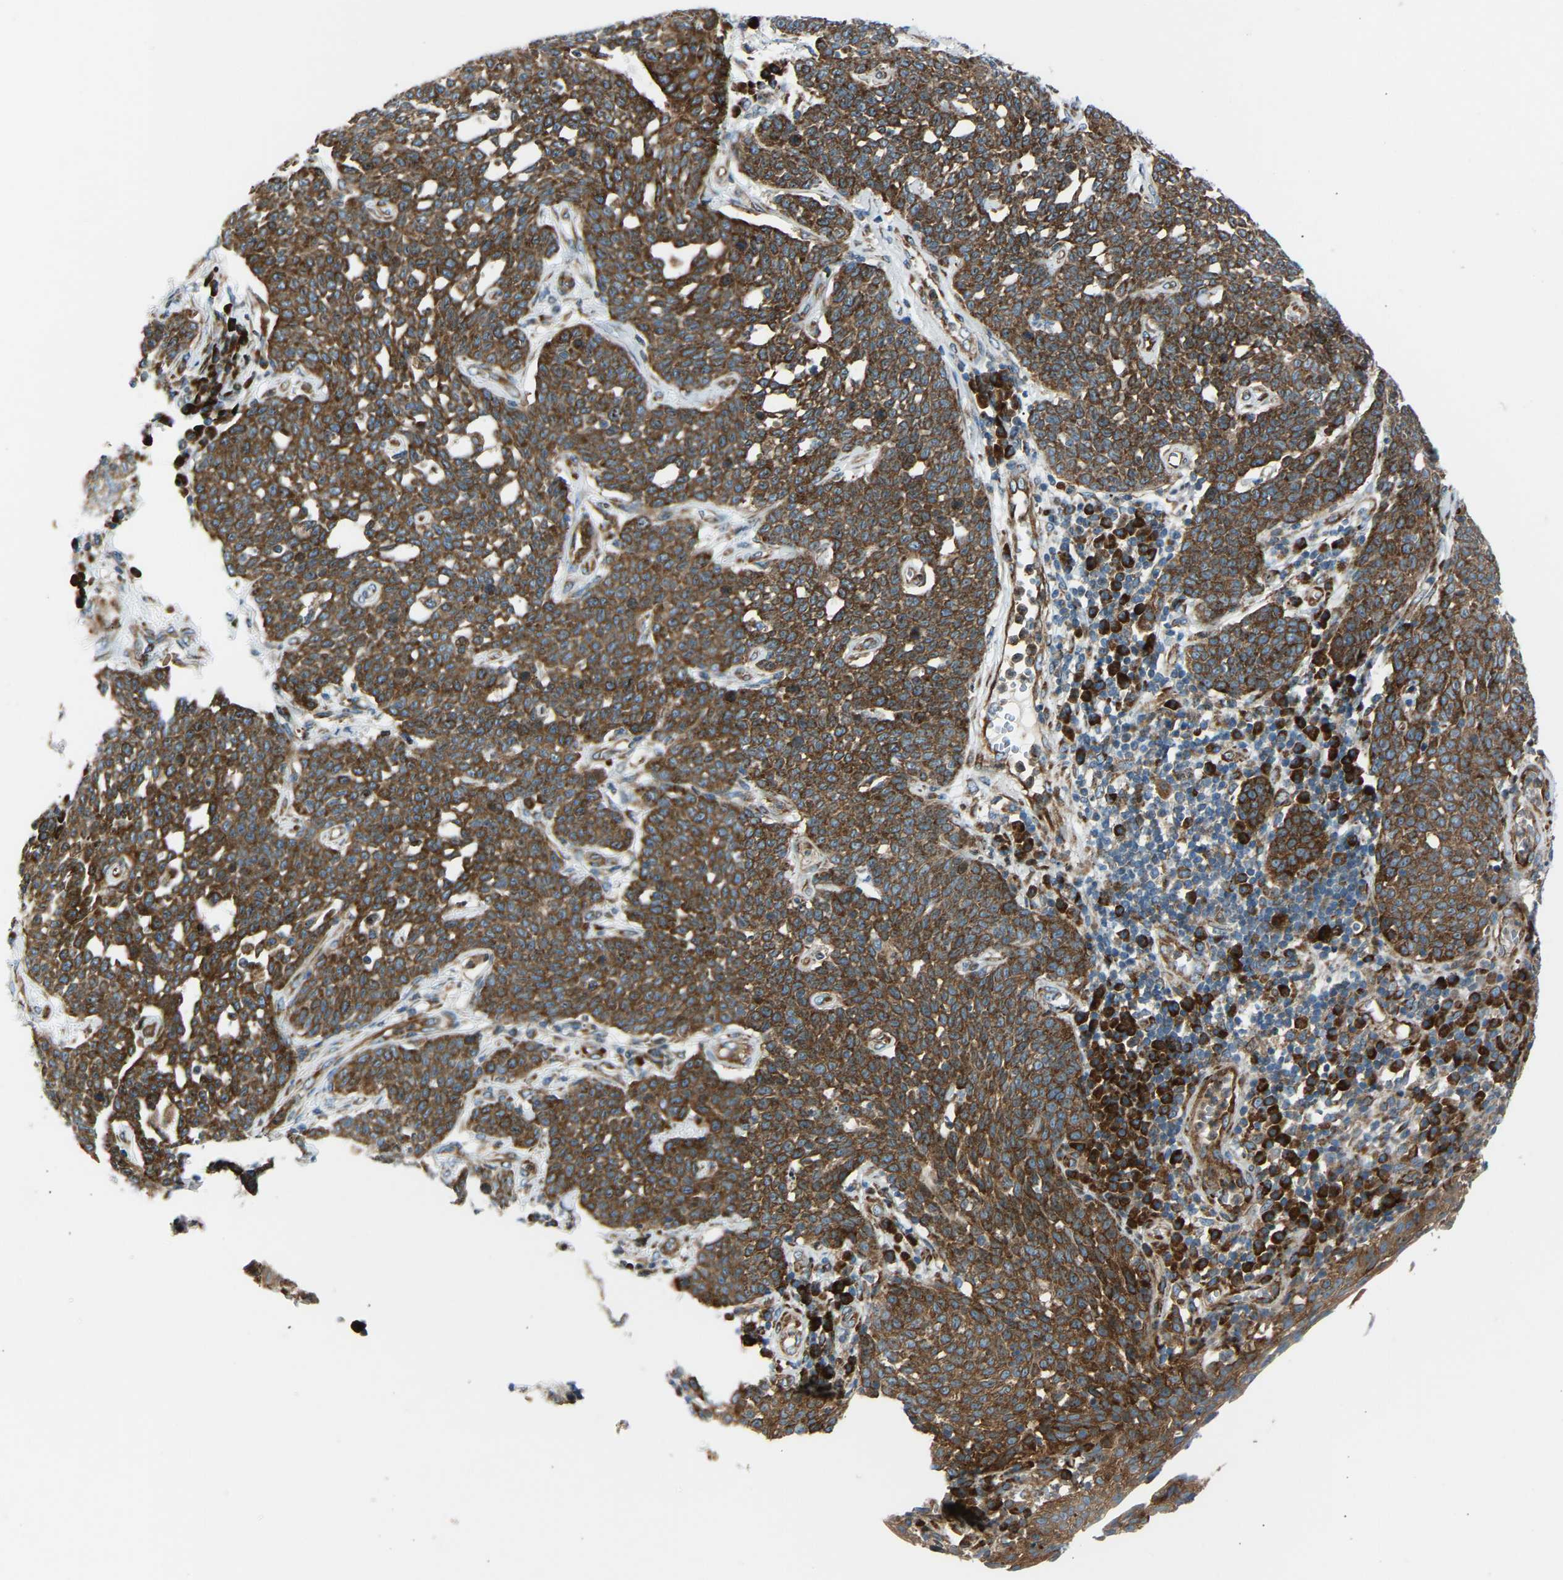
{"staining": {"intensity": "strong", "quantity": ">75%", "location": "cytoplasmic/membranous"}, "tissue": "cervical cancer", "cell_type": "Tumor cells", "image_type": "cancer", "snomed": [{"axis": "morphology", "description": "Squamous cell carcinoma, NOS"}, {"axis": "topography", "description": "Cervix"}], "caption": "The image reveals staining of squamous cell carcinoma (cervical), revealing strong cytoplasmic/membranous protein staining (brown color) within tumor cells. (brown staining indicates protein expression, while blue staining denotes nuclei).", "gene": "VPS41", "patient": {"sex": "female", "age": 34}}